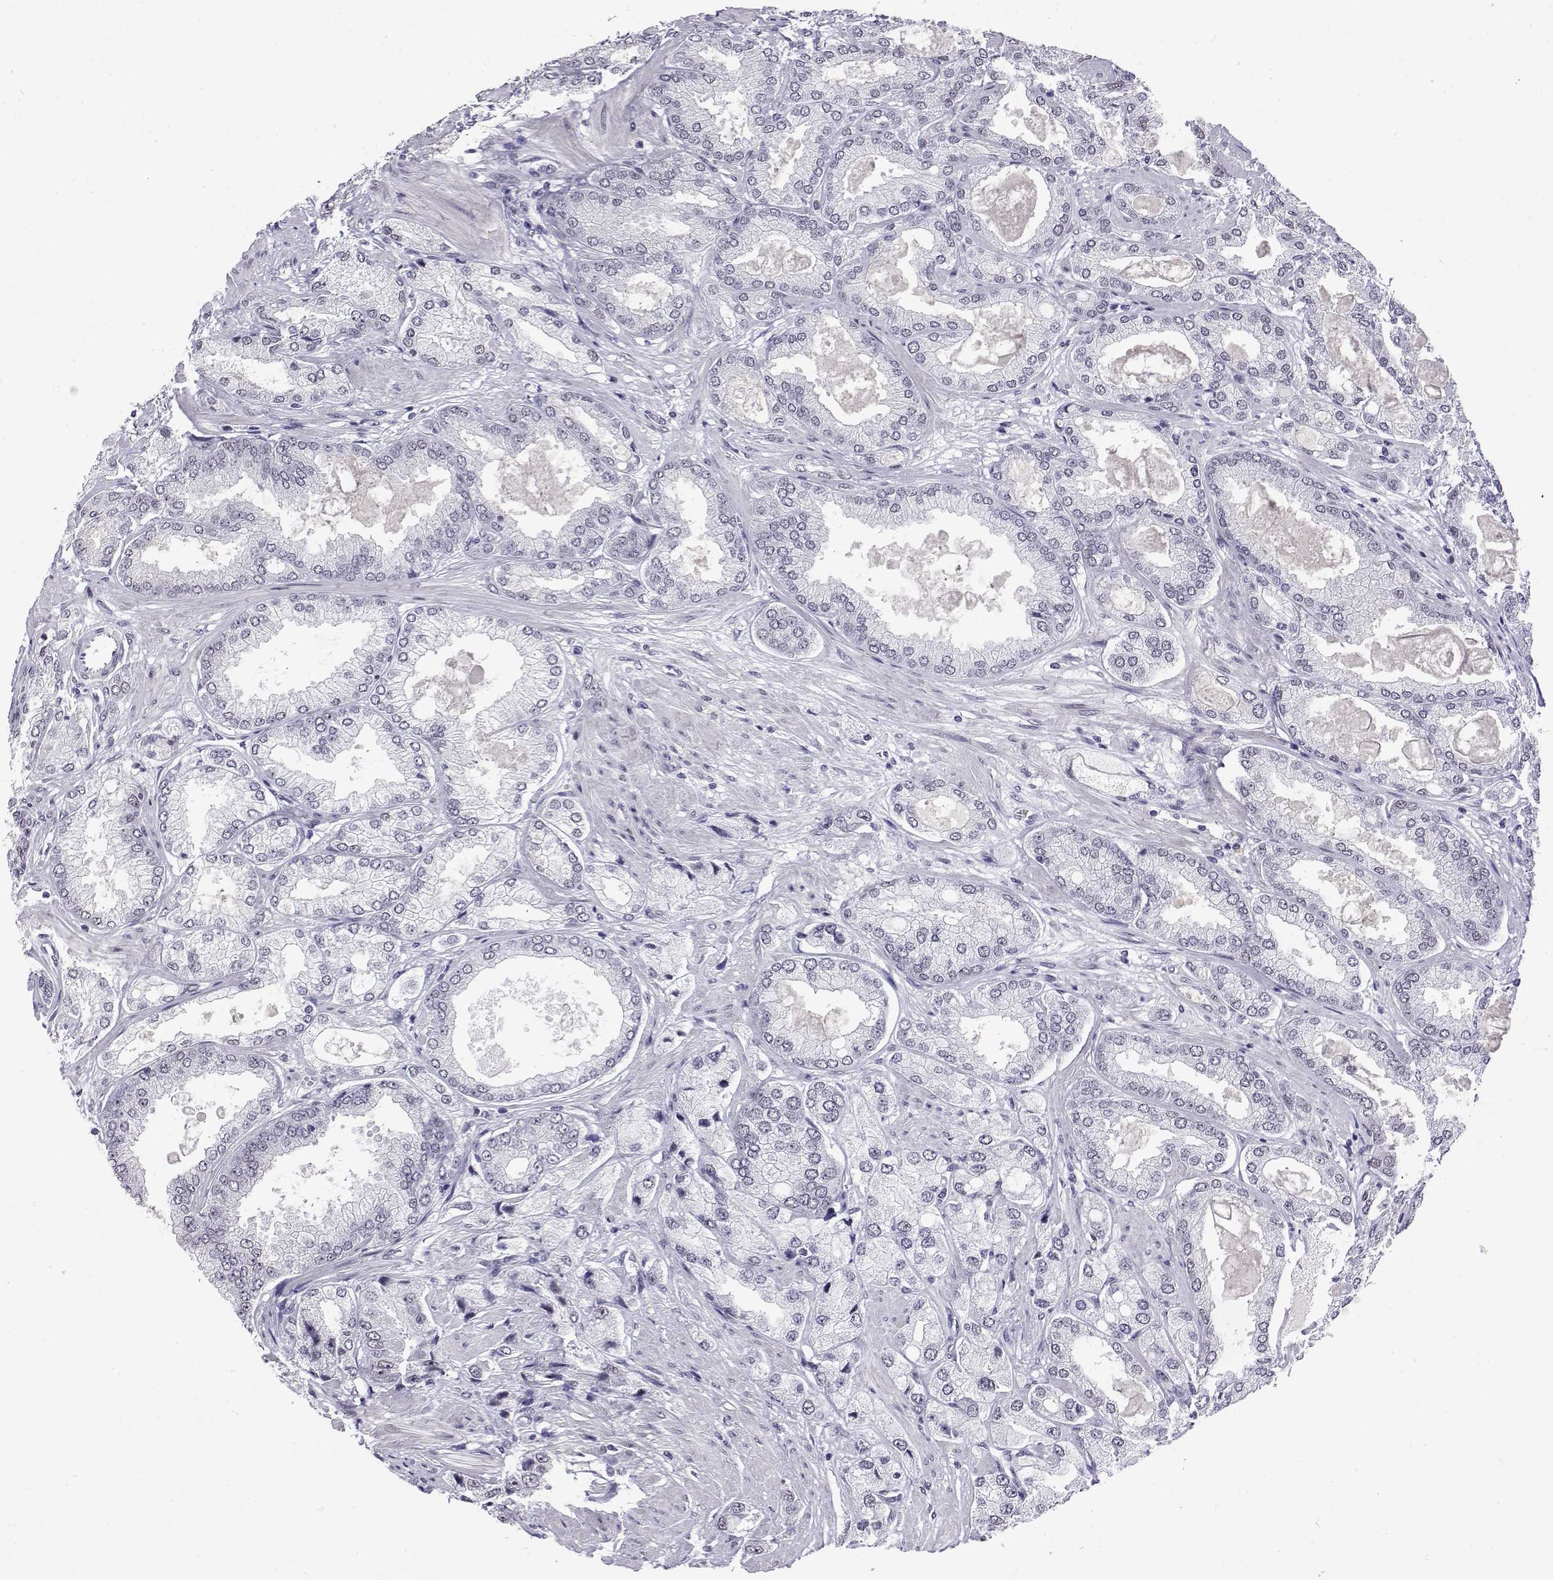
{"staining": {"intensity": "negative", "quantity": "none", "location": "none"}, "tissue": "prostate cancer", "cell_type": "Tumor cells", "image_type": "cancer", "snomed": [{"axis": "morphology", "description": "Adenocarcinoma, High grade"}, {"axis": "topography", "description": "Prostate"}], "caption": "Prostate cancer stained for a protein using immunohistochemistry (IHC) reveals no staining tumor cells.", "gene": "POLDIP3", "patient": {"sex": "male", "age": 68}}